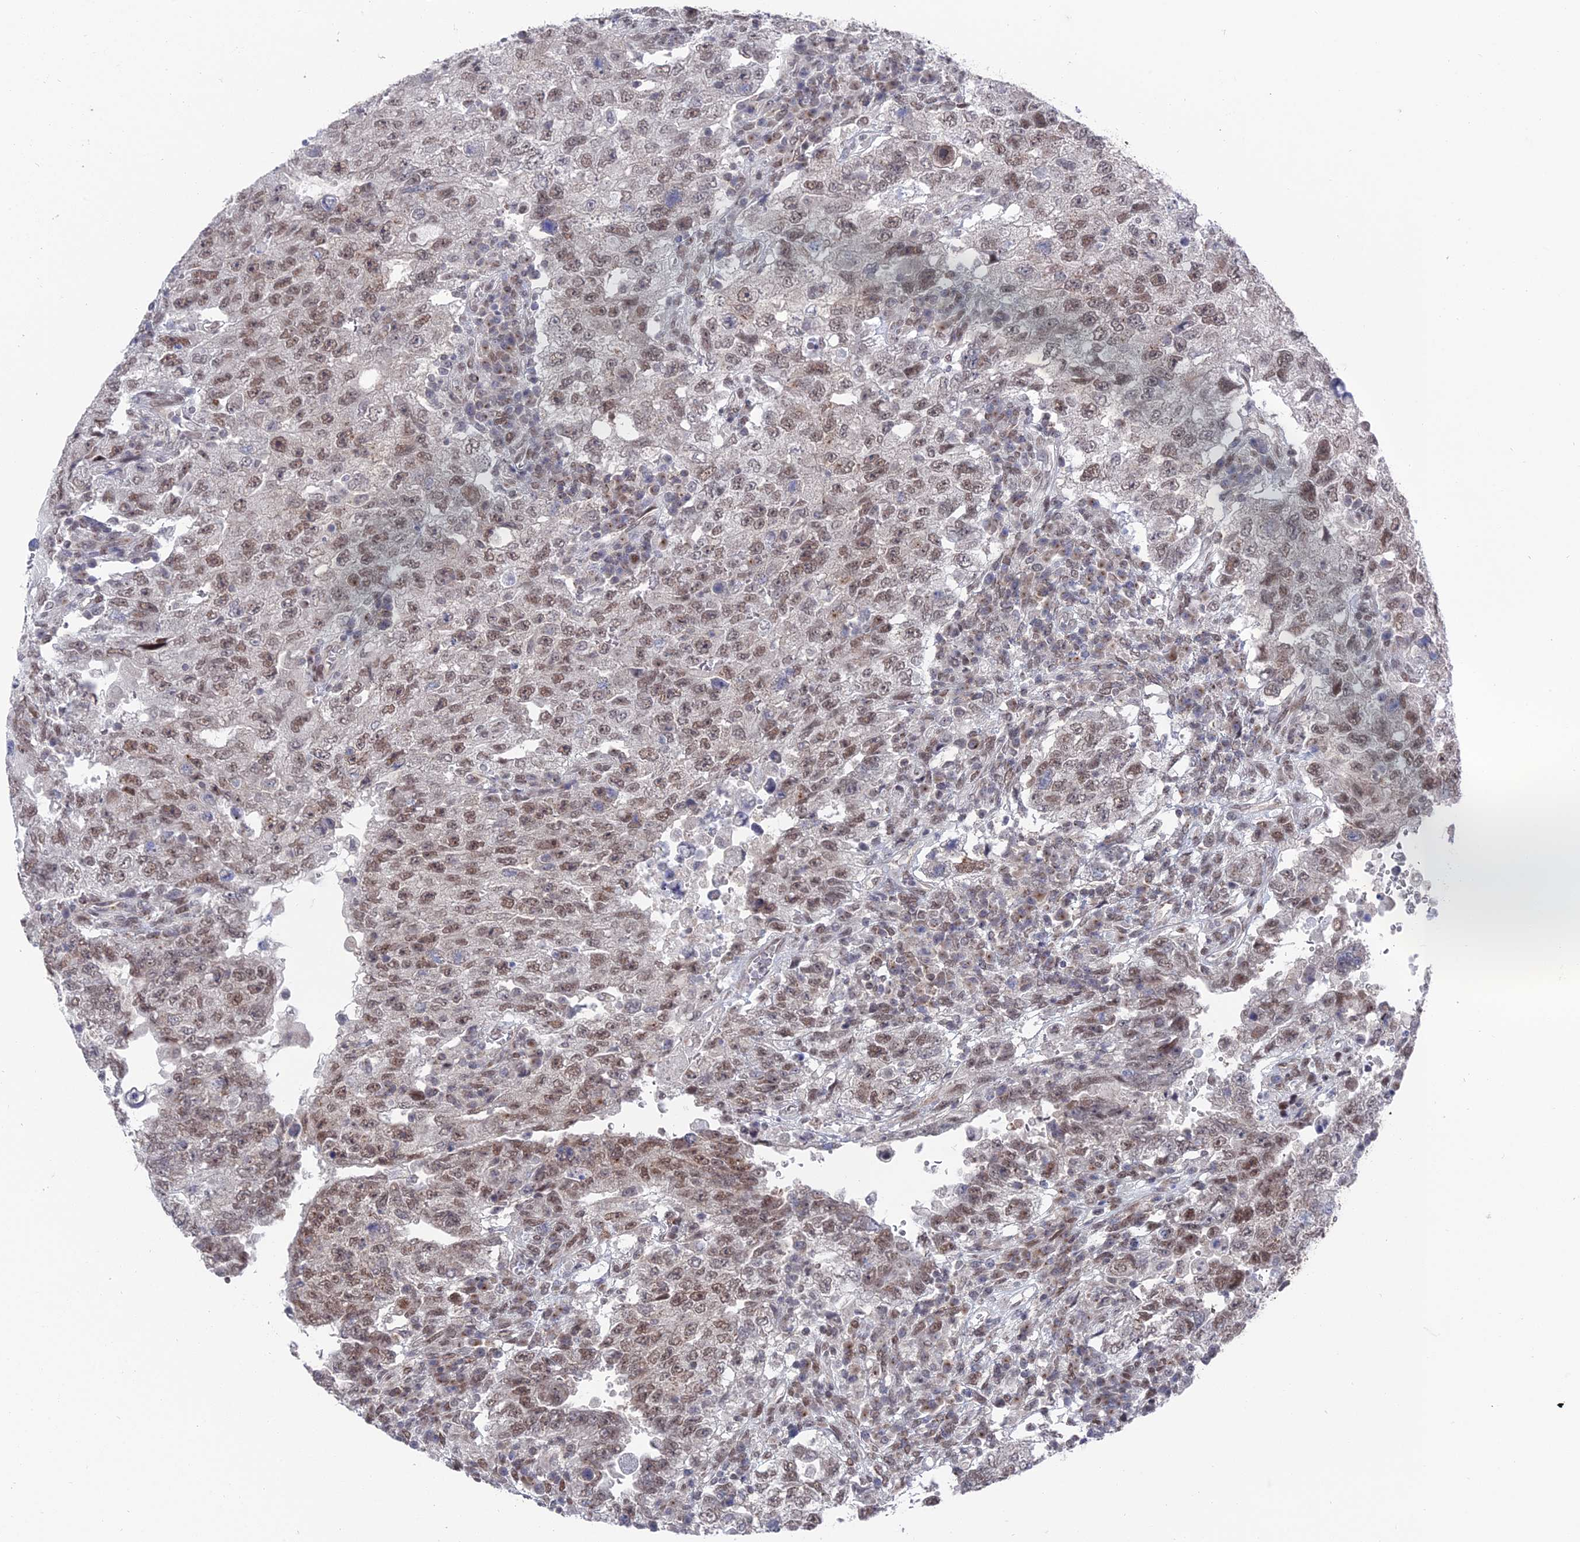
{"staining": {"intensity": "moderate", "quantity": ">75%", "location": "nuclear"}, "tissue": "testis cancer", "cell_type": "Tumor cells", "image_type": "cancer", "snomed": [{"axis": "morphology", "description": "Carcinoma, Embryonal, NOS"}, {"axis": "topography", "description": "Testis"}], "caption": "The photomicrograph demonstrates a brown stain indicating the presence of a protein in the nuclear of tumor cells in testis cancer.", "gene": "FHIP2A", "patient": {"sex": "male", "age": 26}}